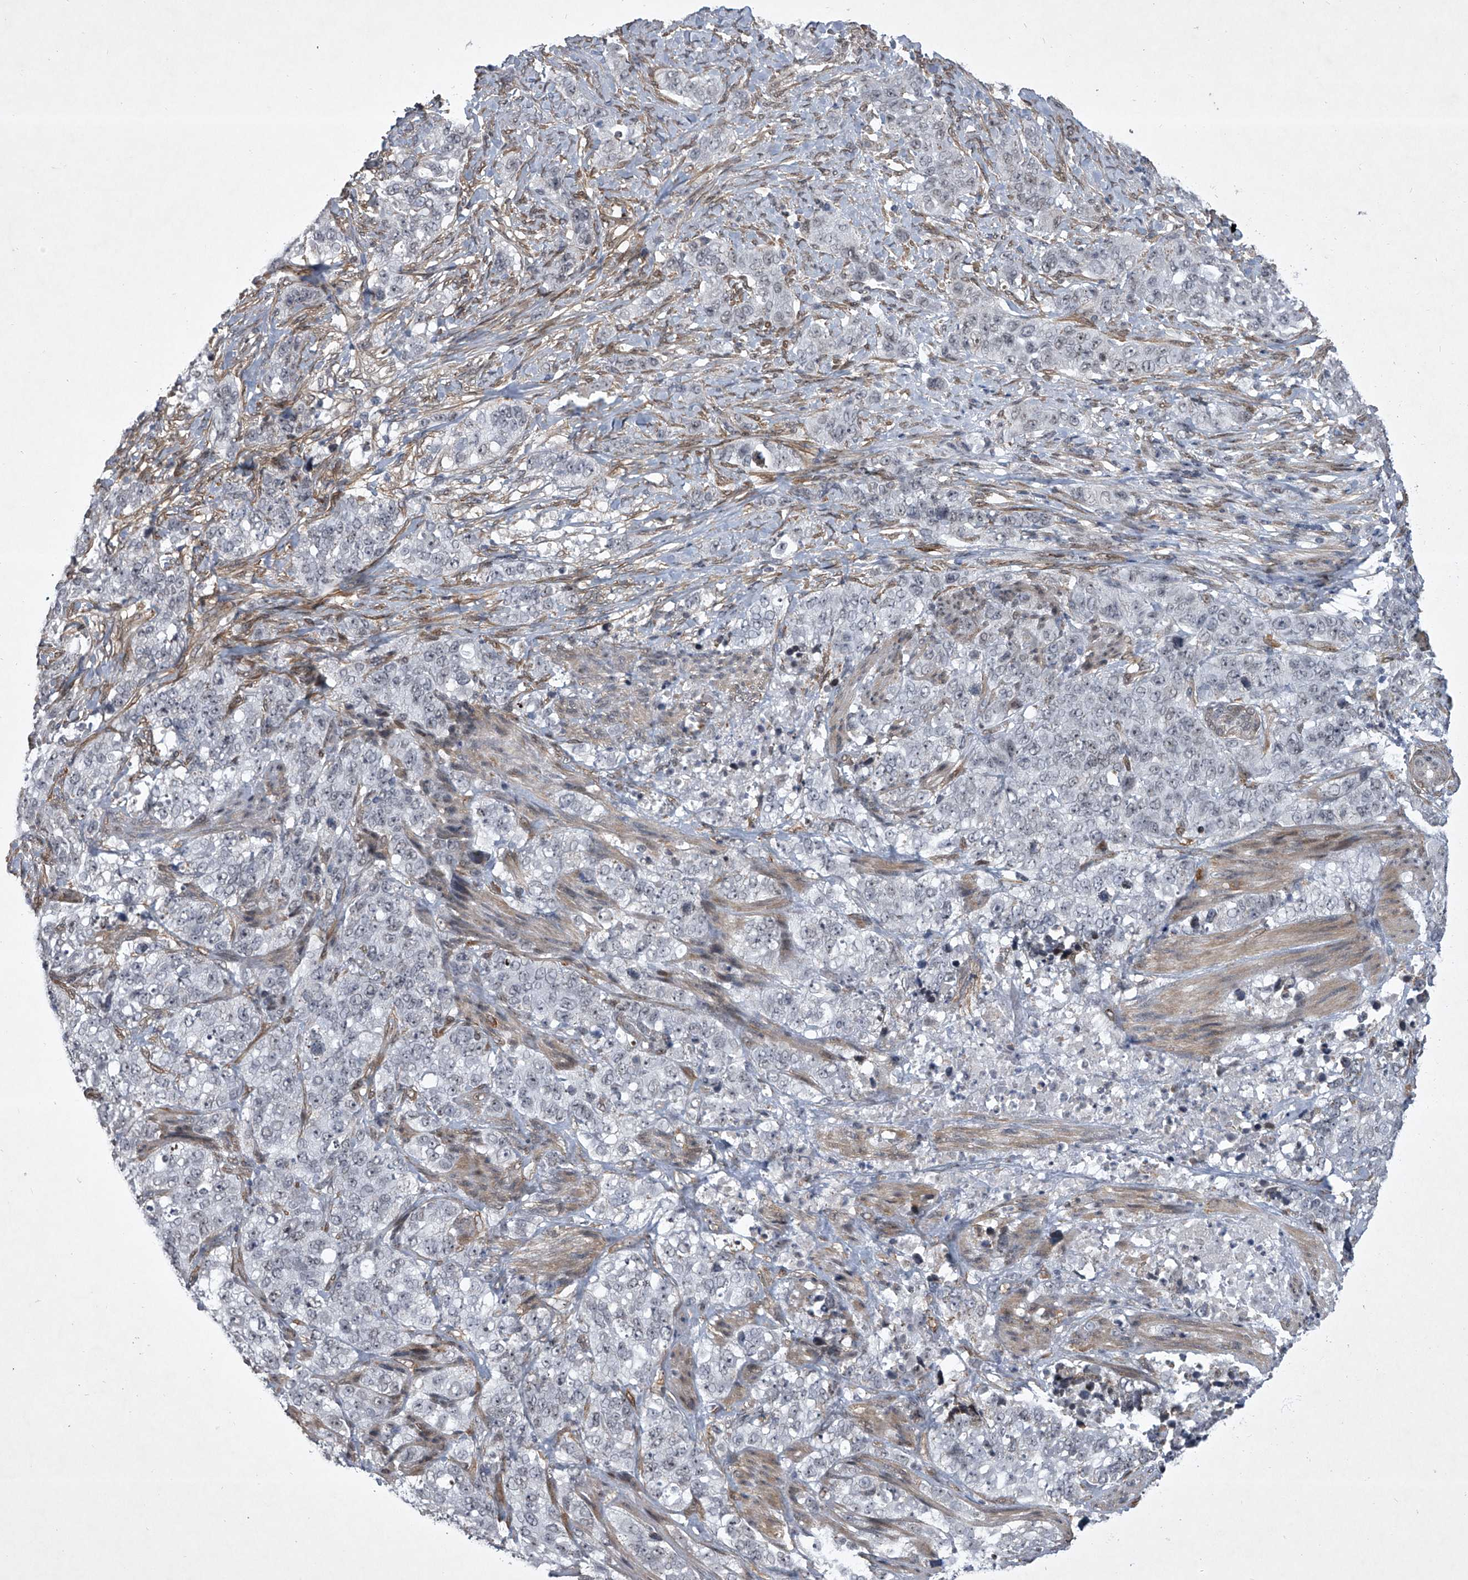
{"staining": {"intensity": "negative", "quantity": "none", "location": "none"}, "tissue": "stomach cancer", "cell_type": "Tumor cells", "image_type": "cancer", "snomed": [{"axis": "morphology", "description": "Adenocarcinoma, NOS"}, {"axis": "topography", "description": "Stomach"}], "caption": "Image shows no protein expression in tumor cells of stomach adenocarcinoma tissue.", "gene": "MLLT1", "patient": {"sex": "male", "age": 48}}